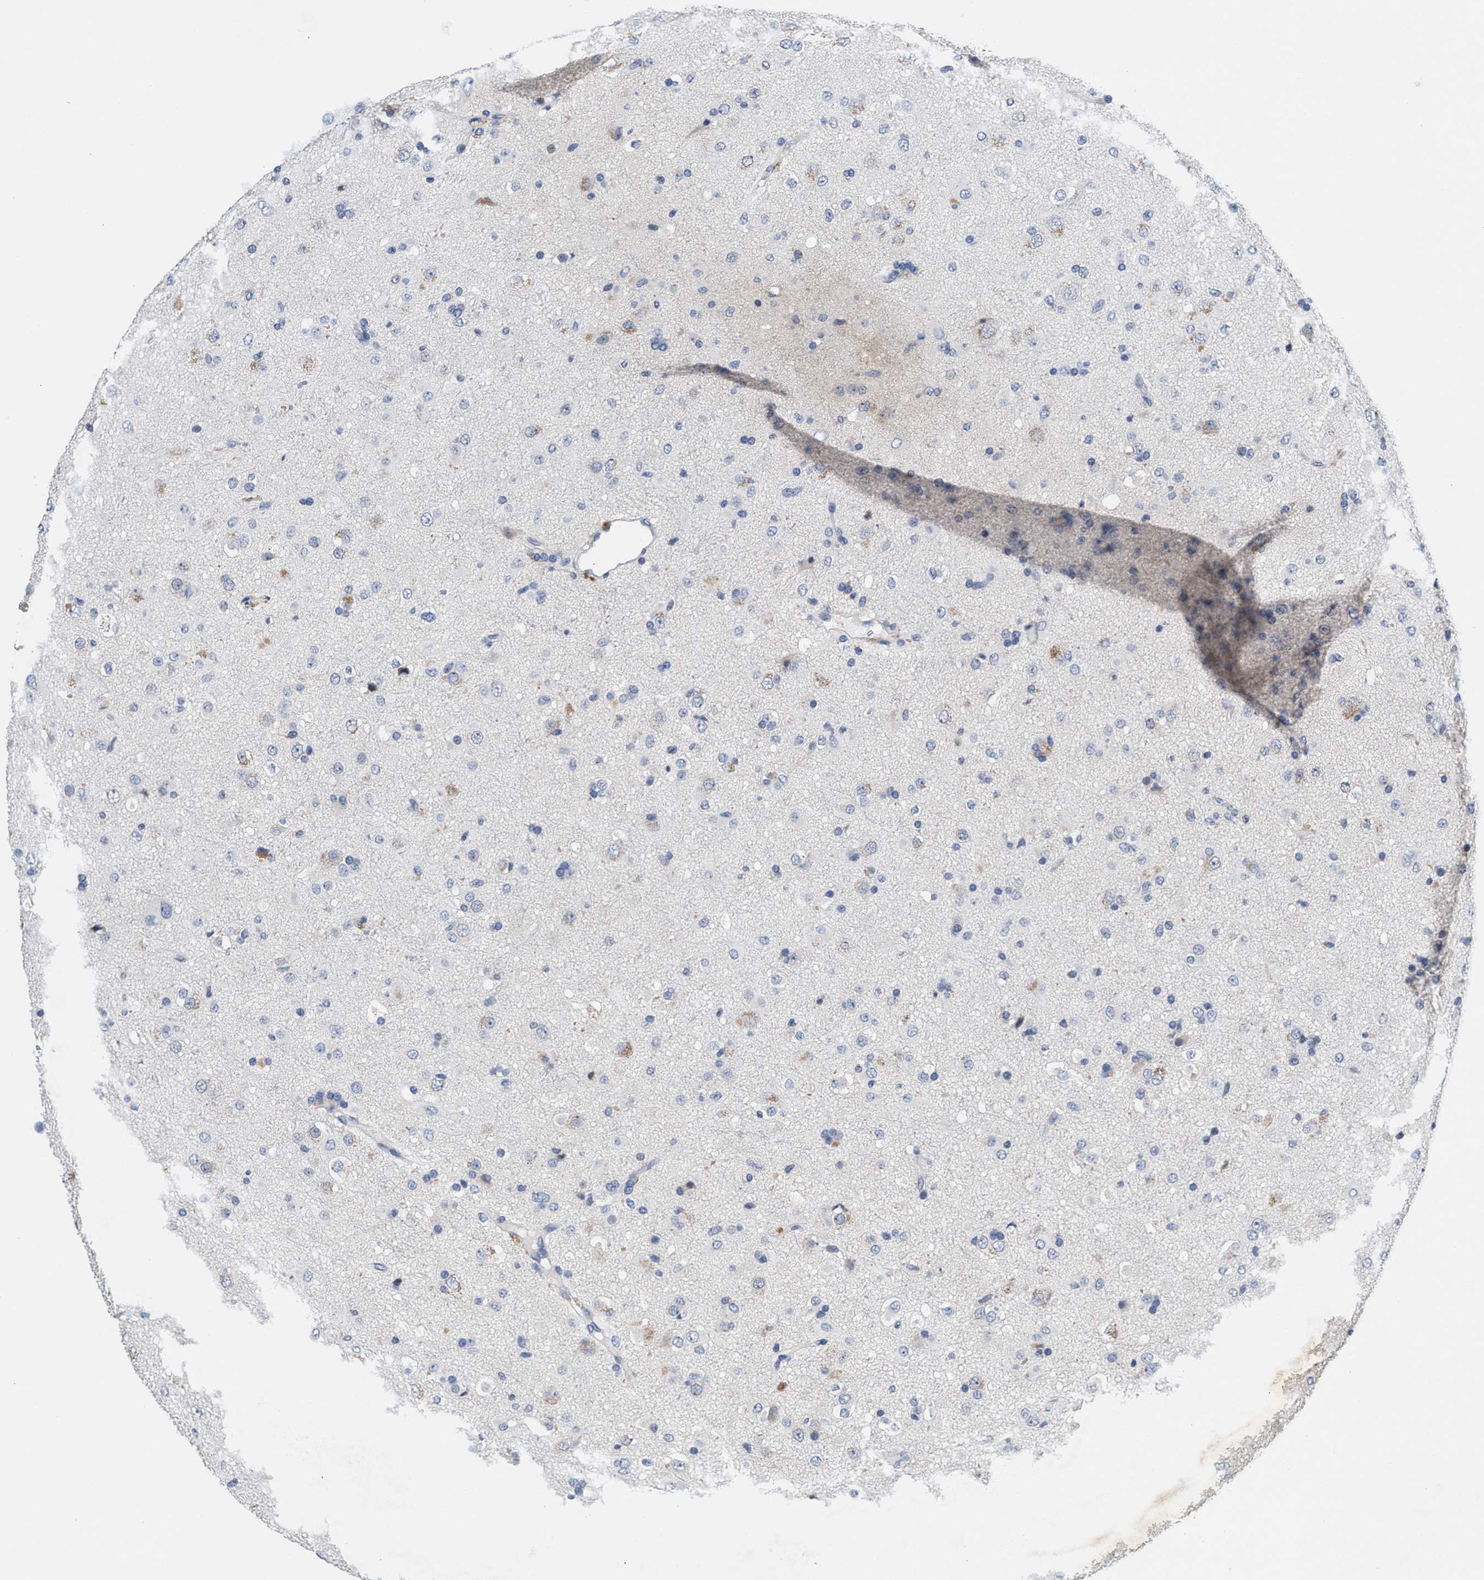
{"staining": {"intensity": "negative", "quantity": "none", "location": "none"}, "tissue": "glioma", "cell_type": "Tumor cells", "image_type": "cancer", "snomed": [{"axis": "morphology", "description": "Glioma, malignant, Low grade"}, {"axis": "topography", "description": "Brain"}], "caption": "There is no significant positivity in tumor cells of low-grade glioma (malignant).", "gene": "ACTL7B", "patient": {"sex": "male", "age": 65}}